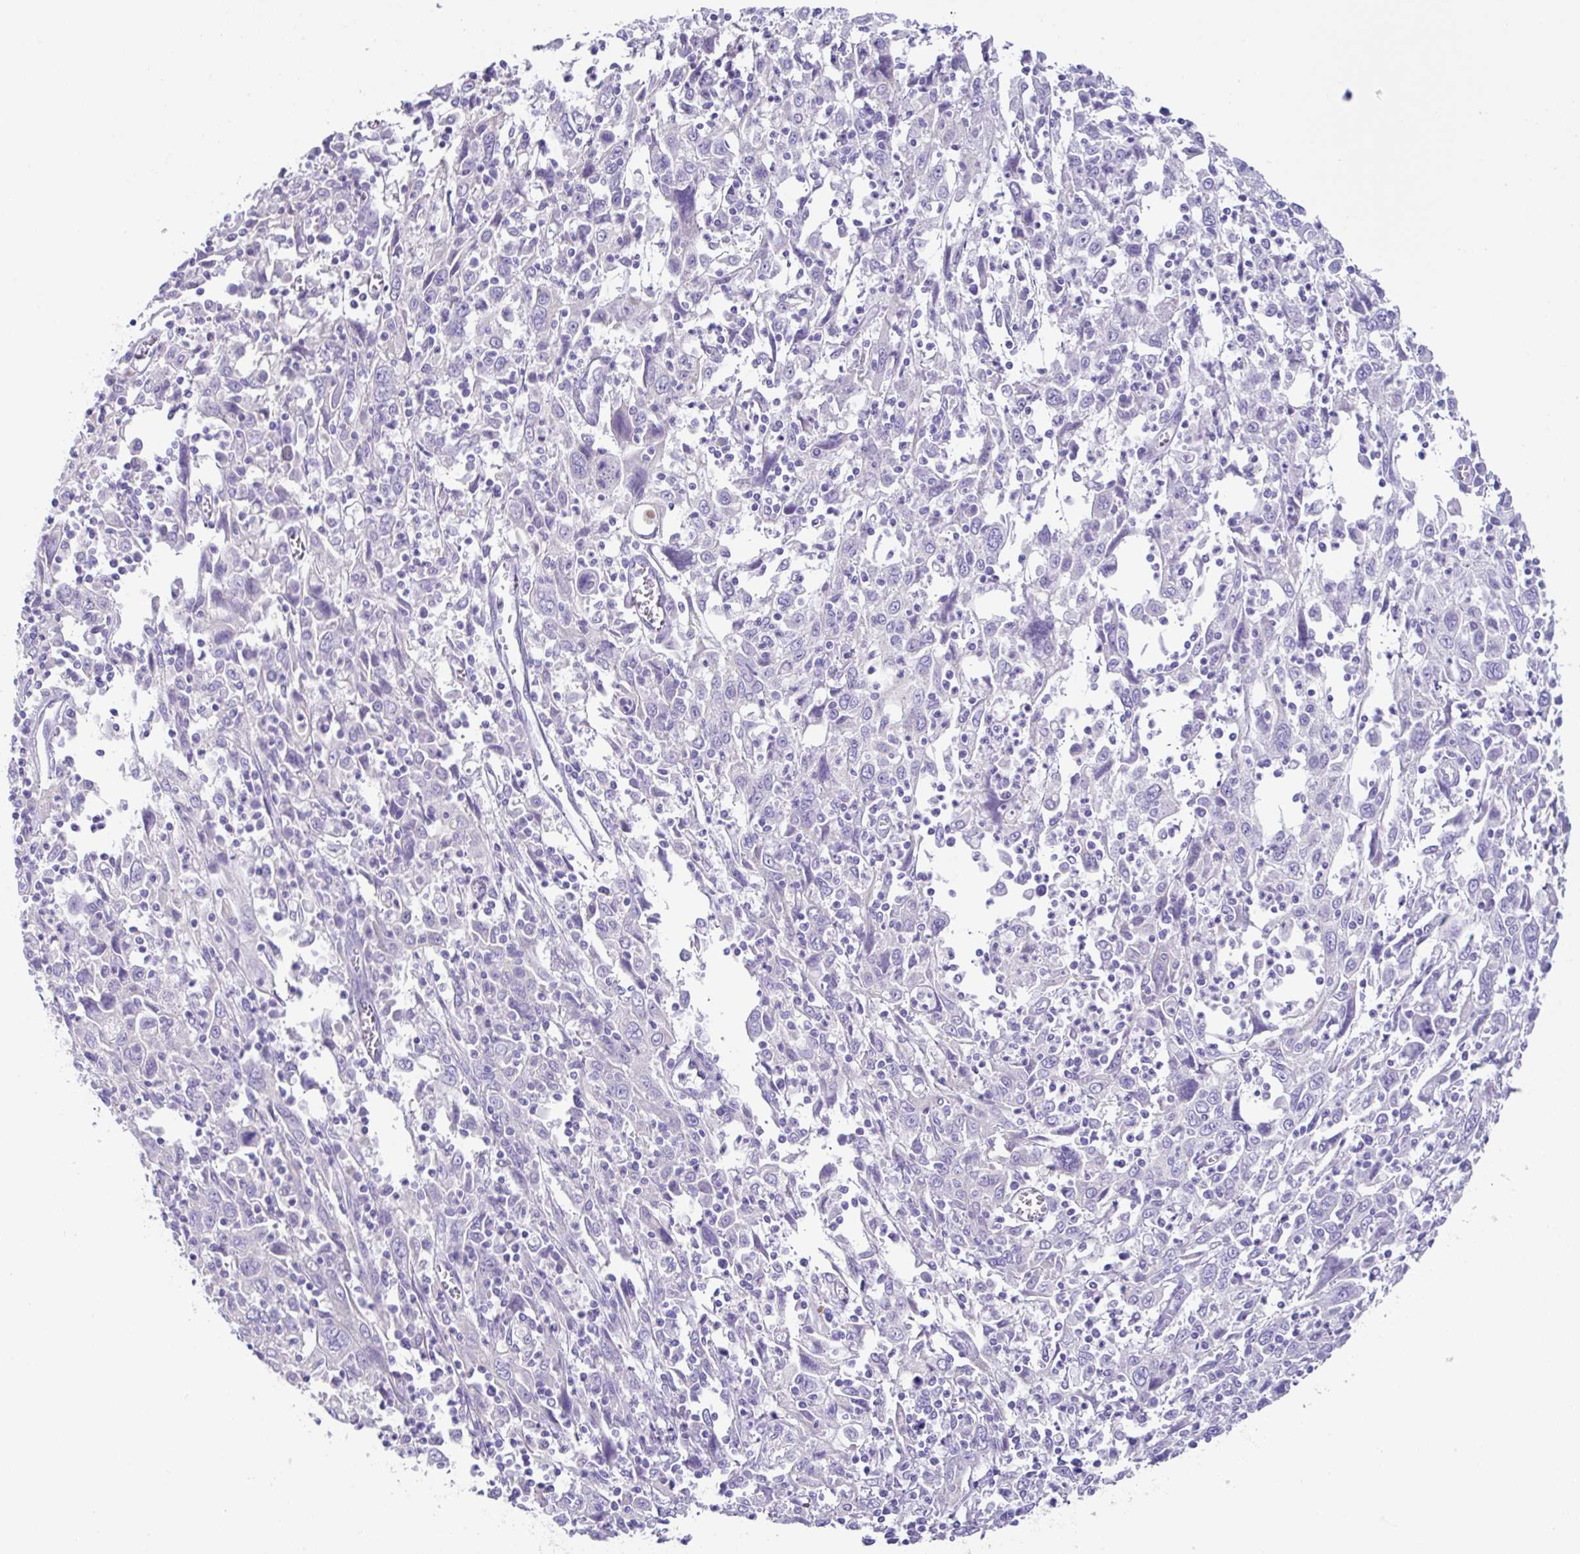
{"staining": {"intensity": "negative", "quantity": "none", "location": "none"}, "tissue": "cervical cancer", "cell_type": "Tumor cells", "image_type": "cancer", "snomed": [{"axis": "morphology", "description": "Squamous cell carcinoma, NOS"}, {"axis": "topography", "description": "Cervix"}], "caption": "High power microscopy image of an IHC image of squamous cell carcinoma (cervical), revealing no significant staining in tumor cells. (DAB (3,3'-diaminobenzidine) immunohistochemistry with hematoxylin counter stain).", "gene": "MED11", "patient": {"sex": "female", "age": 46}}